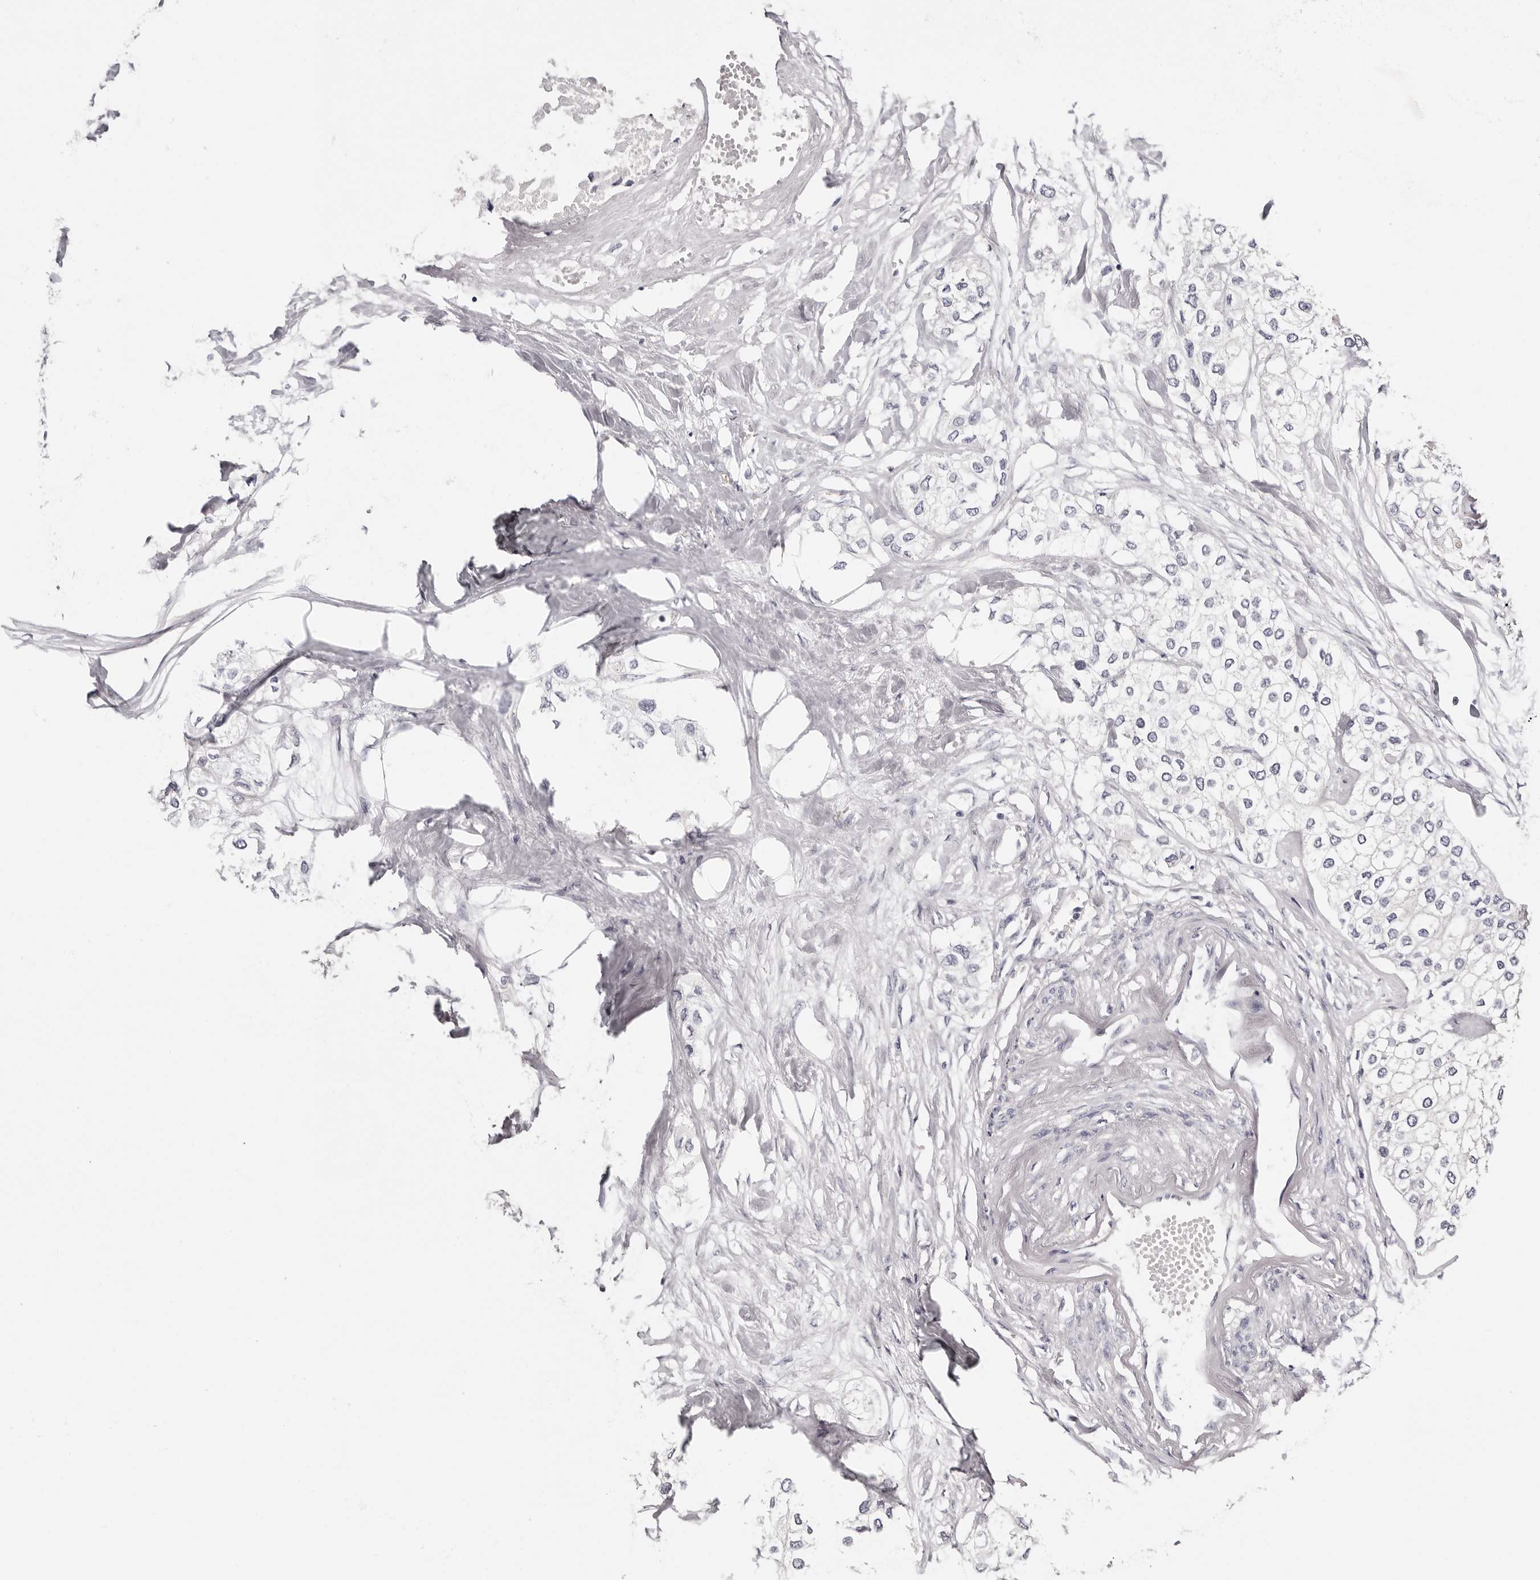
{"staining": {"intensity": "negative", "quantity": "none", "location": "none"}, "tissue": "urothelial cancer", "cell_type": "Tumor cells", "image_type": "cancer", "snomed": [{"axis": "morphology", "description": "Urothelial carcinoma, High grade"}, {"axis": "topography", "description": "Urinary bladder"}], "caption": "Tumor cells are negative for protein expression in human urothelial carcinoma (high-grade). (Immunohistochemistry, brightfield microscopy, high magnification).", "gene": "ROM1", "patient": {"sex": "male", "age": 64}}